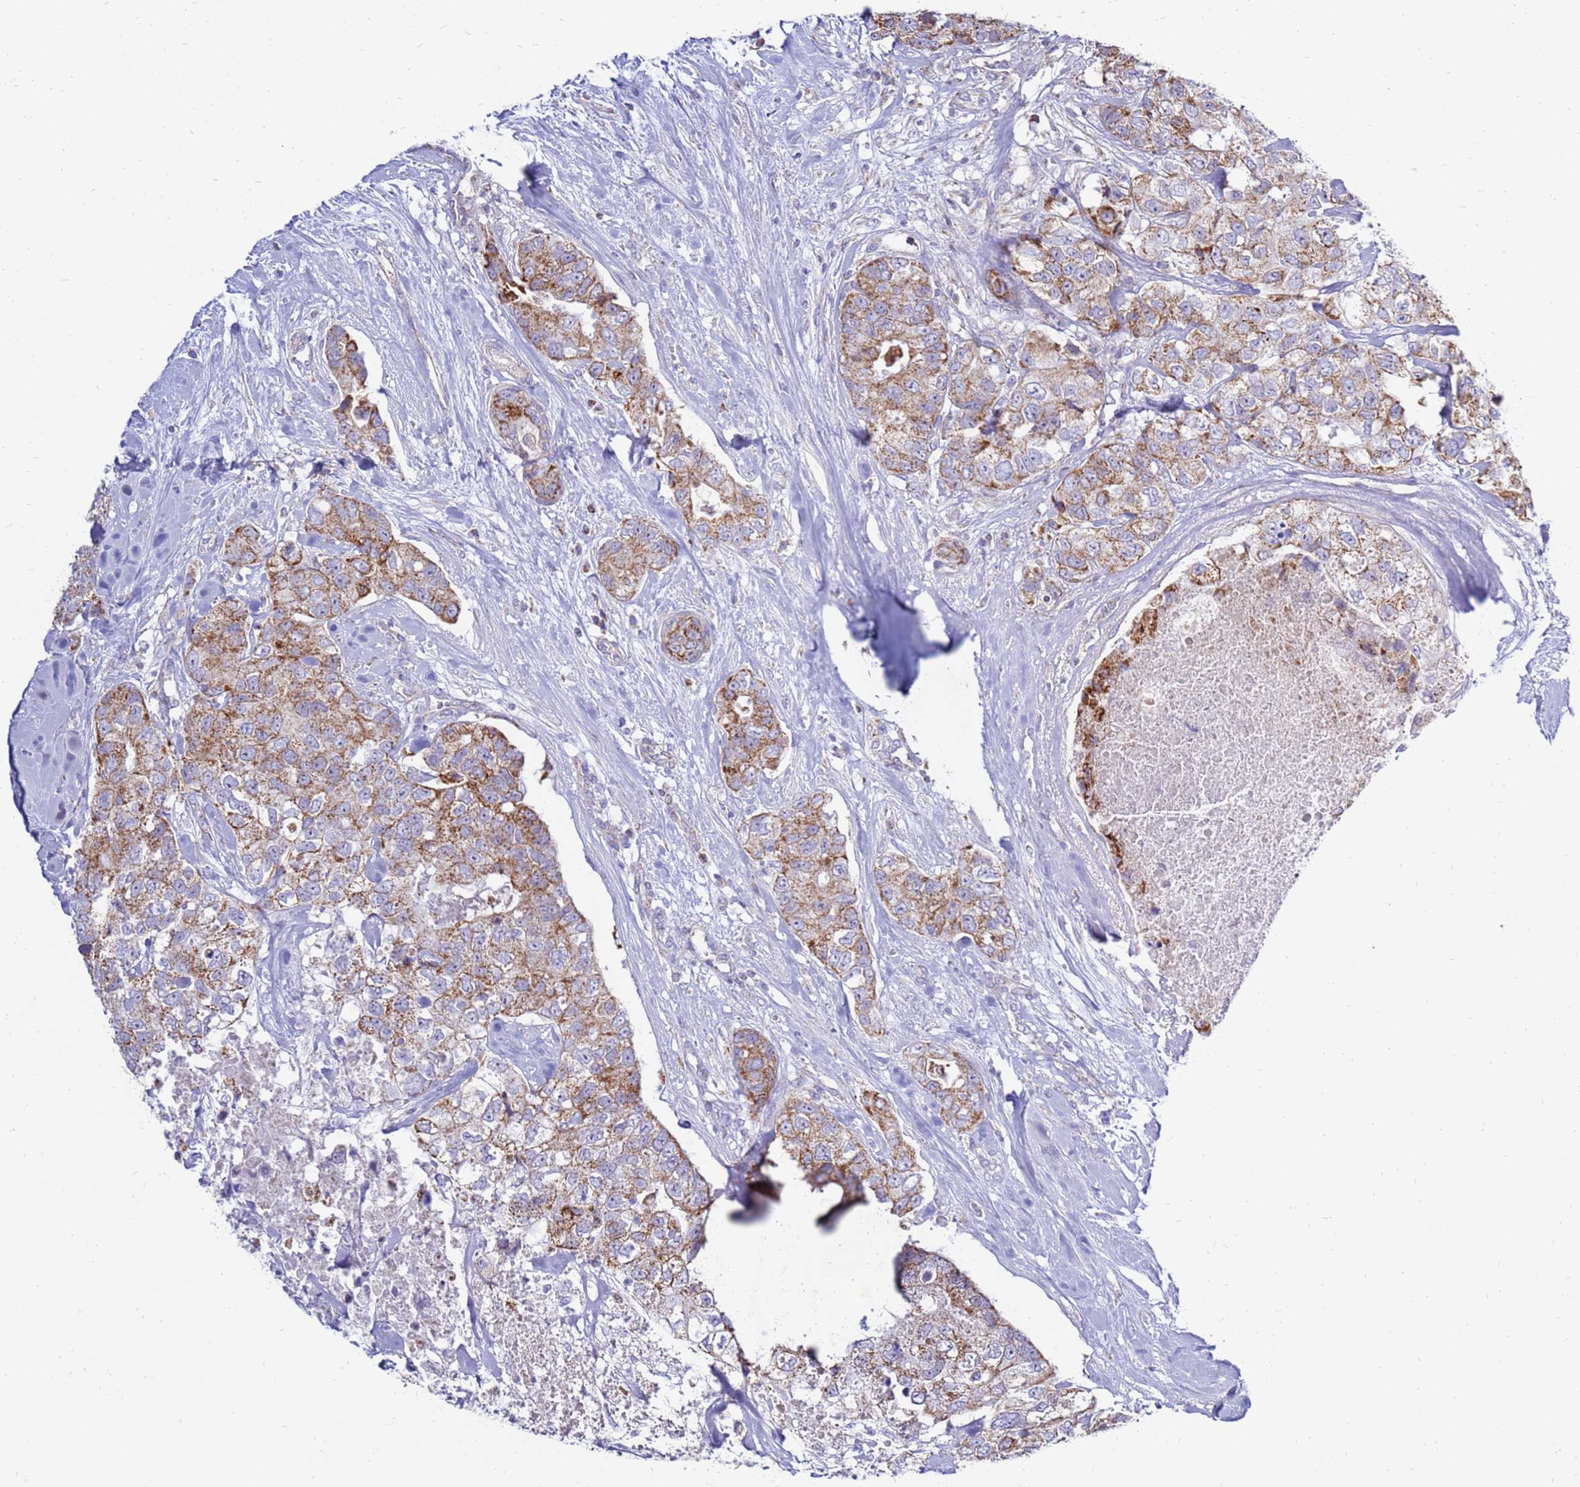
{"staining": {"intensity": "moderate", "quantity": ">75%", "location": "cytoplasmic/membranous"}, "tissue": "breast cancer", "cell_type": "Tumor cells", "image_type": "cancer", "snomed": [{"axis": "morphology", "description": "Duct carcinoma"}, {"axis": "topography", "description": "Breast"}], "caption": "An immunohistochemistry (IHC) photomicrograph of tumor tissue is shown. Protein staining in brown highlights moderate cytoplasmic/membranous positivity in breast intraductal carcinoma within tumor cells.", "gene": "IGF1R", "patient": {"sex": "female", "age": 62}}